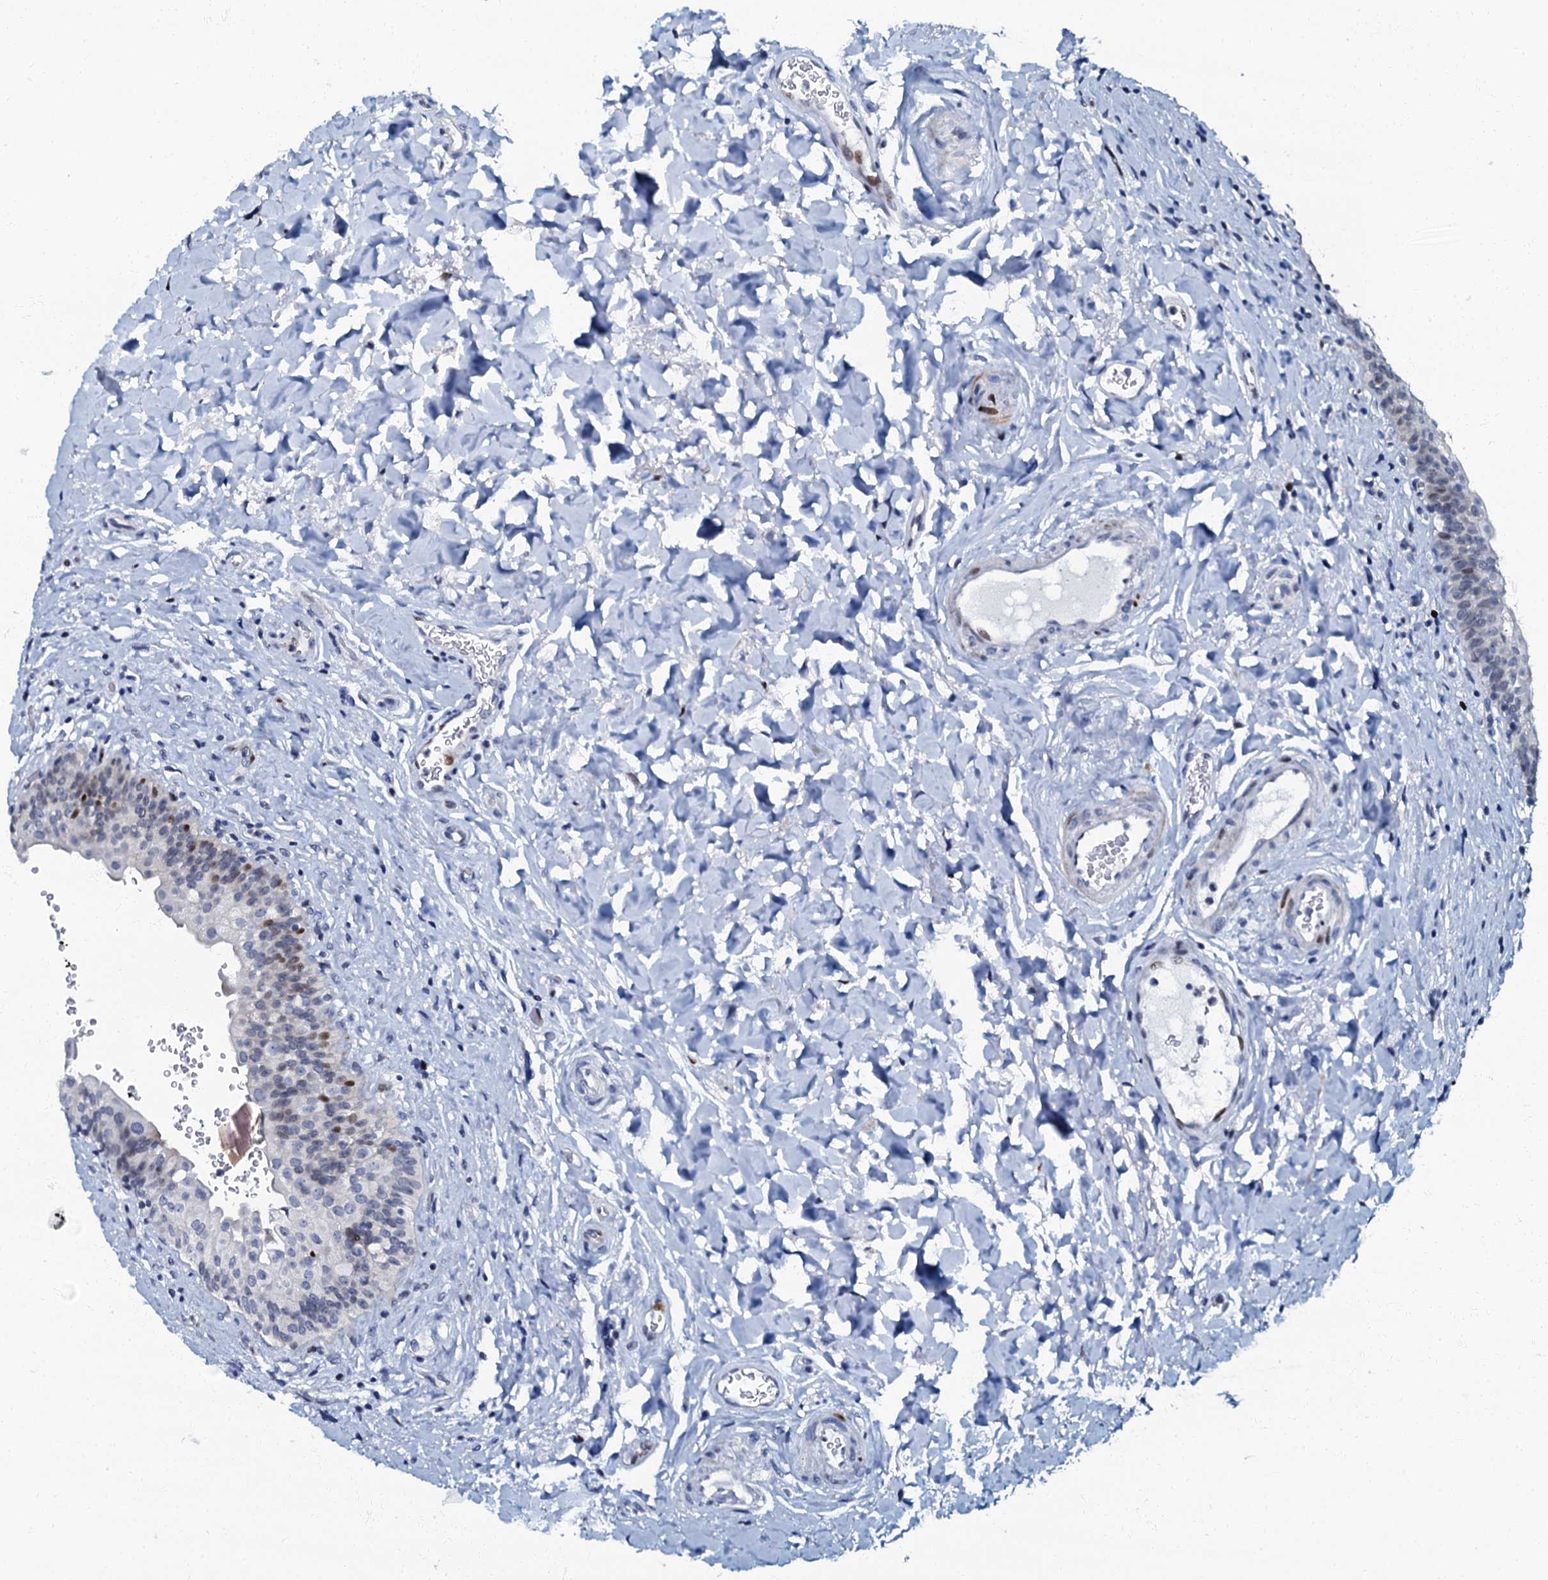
{"staining": {"intensity": "strong", "quantity": "<25%", "location": "nuclear"}, "tissue": "urinary bladder", "cell_type": "Urothelial cells", "image_type": "normal", "snomed": [{"axis": "morphology", "description": "Normal tissue, NOS"}, {"axis": "topography", "description": "Urinary bladder"}], "caption": "Benign urinary bladder exhibits strong nuclear positivity in approximately <25% of urothelial cells, visualized by immunohistochemistry. (Brightfield microscopy of DAB IHC at high magnification).", "gene": "MFSD5", "patient": {"sex": "male", "age": 83}}